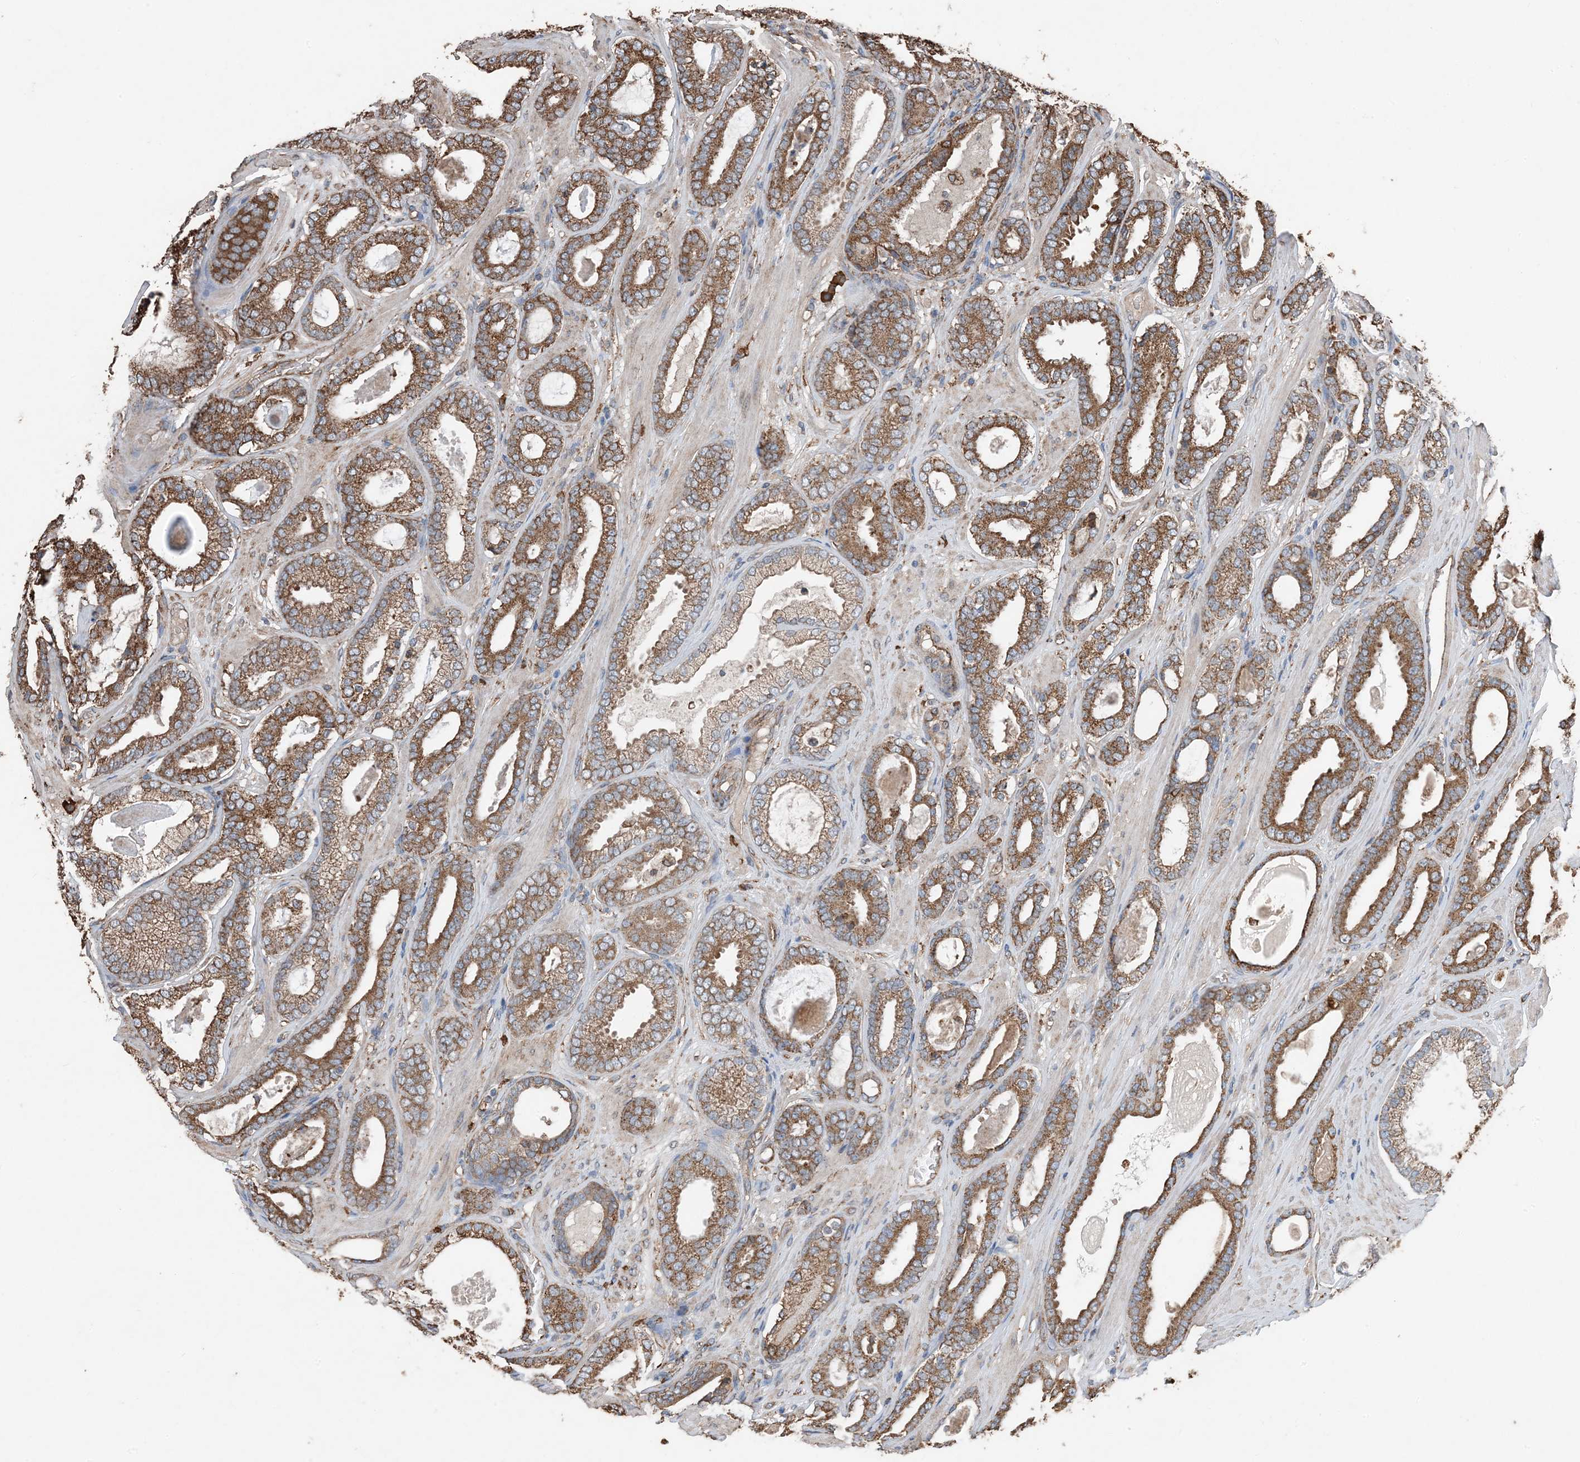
{"staining": {"intensity": "strong", "quantity": ">75%", "location": "cytoplasmic/membranous"}, "tissue": "prostate cancer", "cell_type": "Tumor cells", "image_type": "cancer", "snomed": [{"axis": "morphology", "description": "Adenocarcinoma, High grade"}, {"axis": "topography", "description": "Prostate"}], "caption": "Prostate cancer (high-grade adenocarcinoma) stained with immunohistochemistry (IHC) reveals strong cytoplasmic/membranous staining in approximately >75% of tumor cells. (DAB (3,3'-diaminobenzidine) IHC with brightfield microscopy, high magnification).", "gene": "PDIA6", "patient": {"sex": "male", "age": 60}}